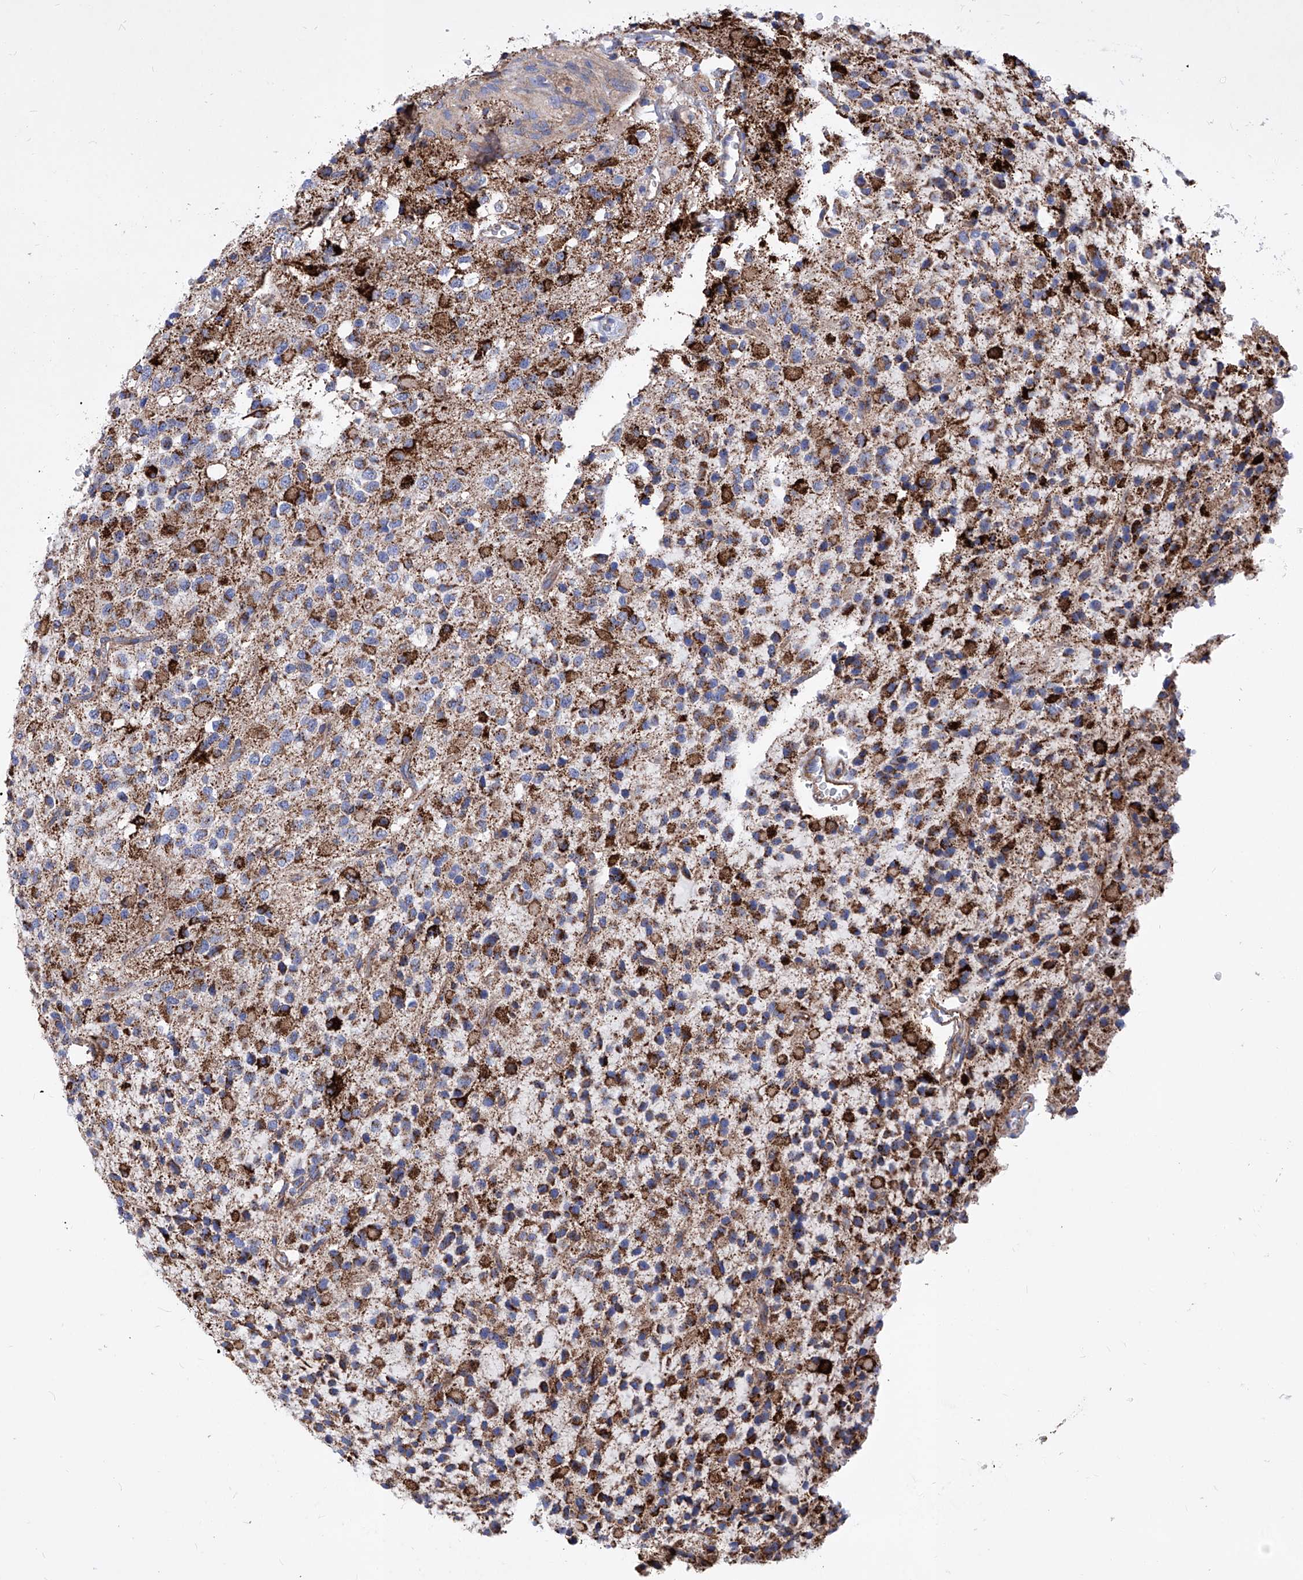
{"staining": {"intensity": "strong", "quantity": ">75%", "location": "cytoplasmic/membranous"}, "tissue": "glioma", "cell_type": "Tumor cells", "image_type": "cancer", "snomed": [{"axis": "morphology", "description": "Glioma, malignant, High grade"}, {"axis": "topography", "description": "Brain"}], "caption": "Protein staining exhibits strong cytoplasmic/membranous positivity in approximately >75% of tumor cells in glioma.", "gene": "HRNR", "patient": {"sex": "male", "age": 34}}